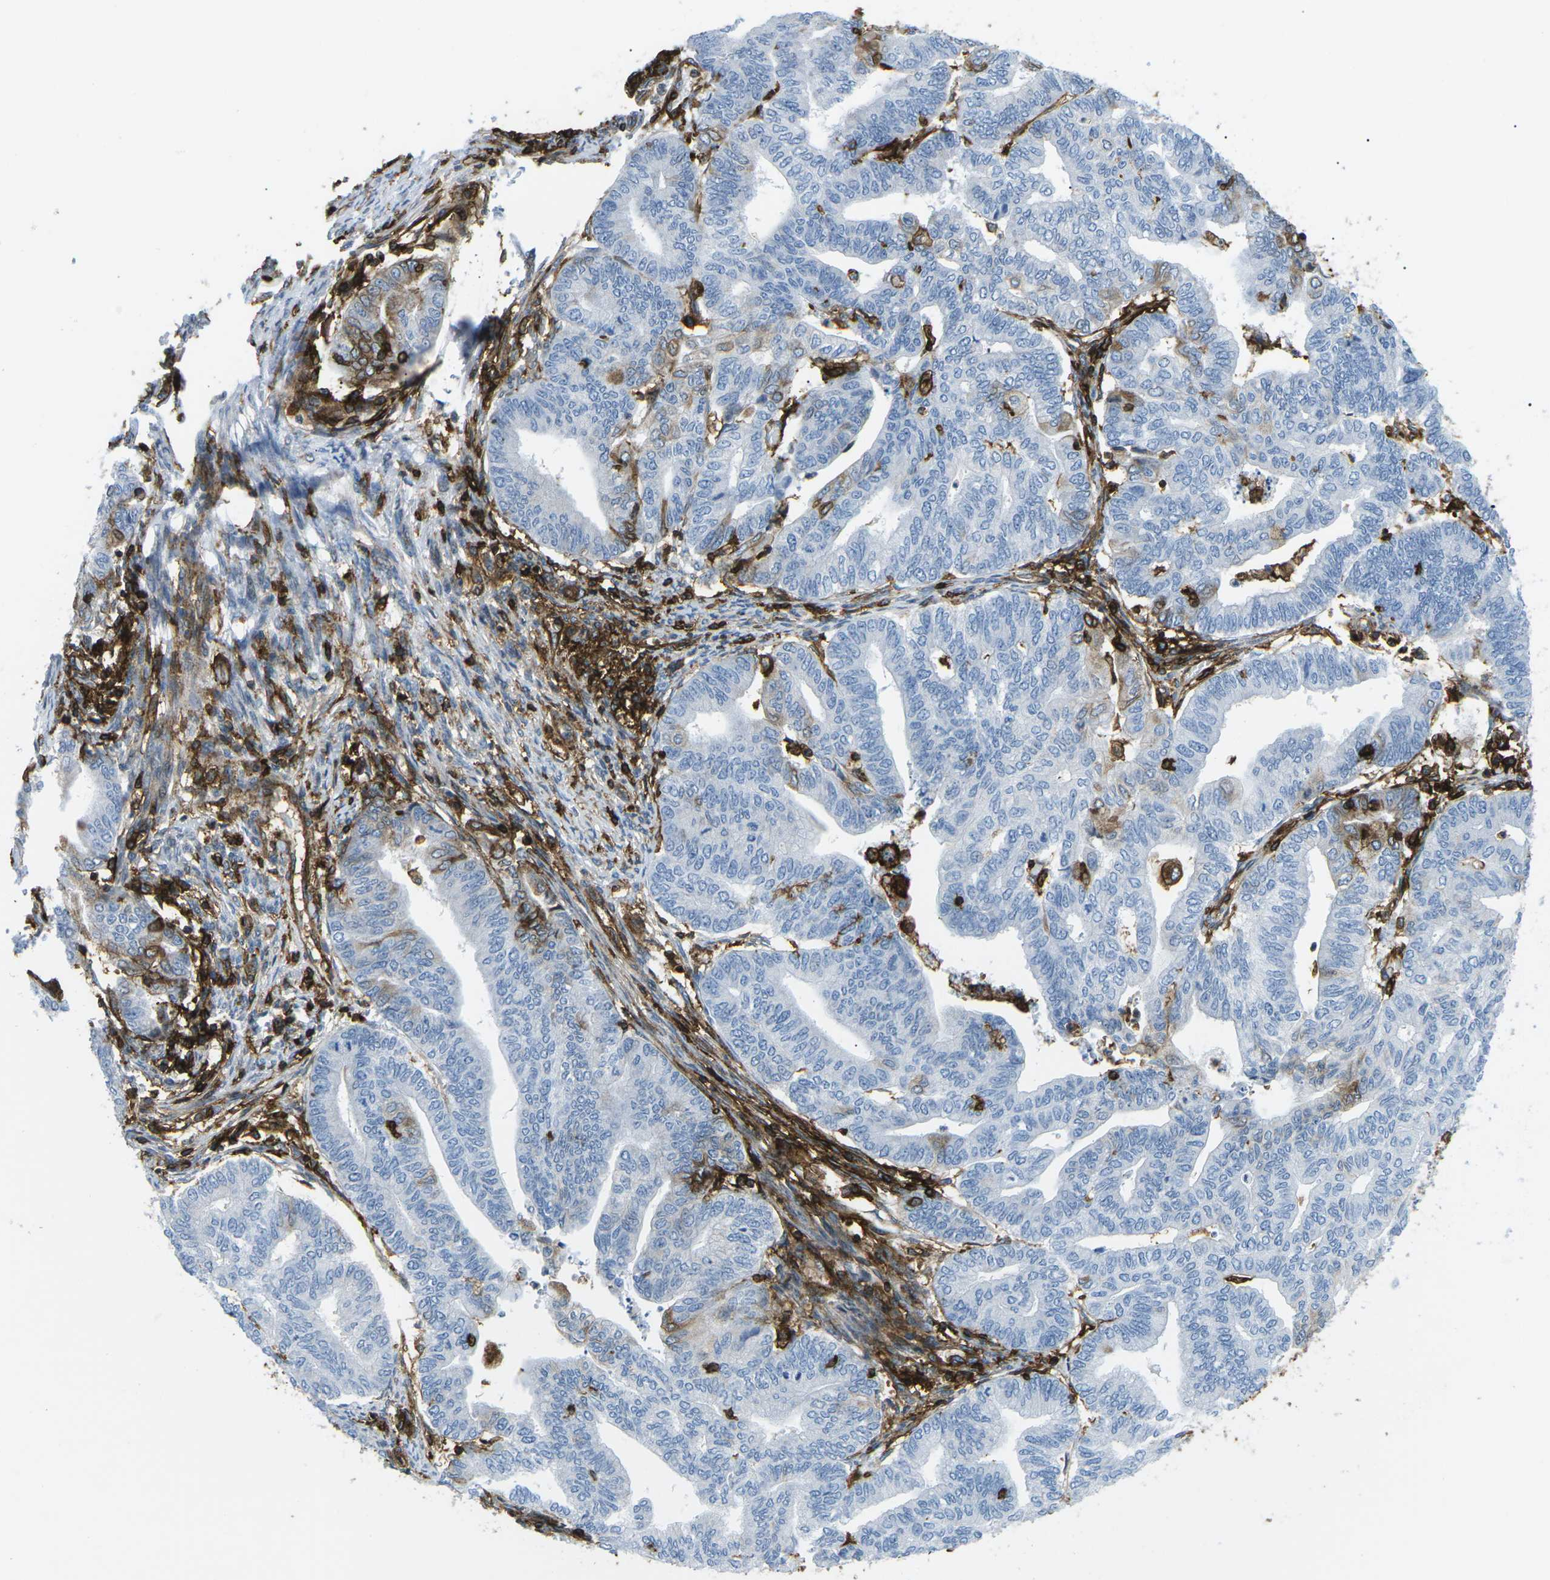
{"staining": {"intensity": "negative", "quantity": "none", "location": "none"}, "tissue": "endometrial cancer", "cell_type": "Tumor cells", "image_type": "cancer", "snomed": [{"axis": "morphology", "description": "Adenocarcinoma, NOS"}, {"axis": "topography", "description": "Endometrium"}], "caption": "A high-resolution photomicrograph shows immunohistochemistry (IHC) staining of endometrial adenocarcinoma, which reveals no significant expression in tumor cells.", "gene": "HLA-B", "patient": {"sex": "female", "age": 79}}